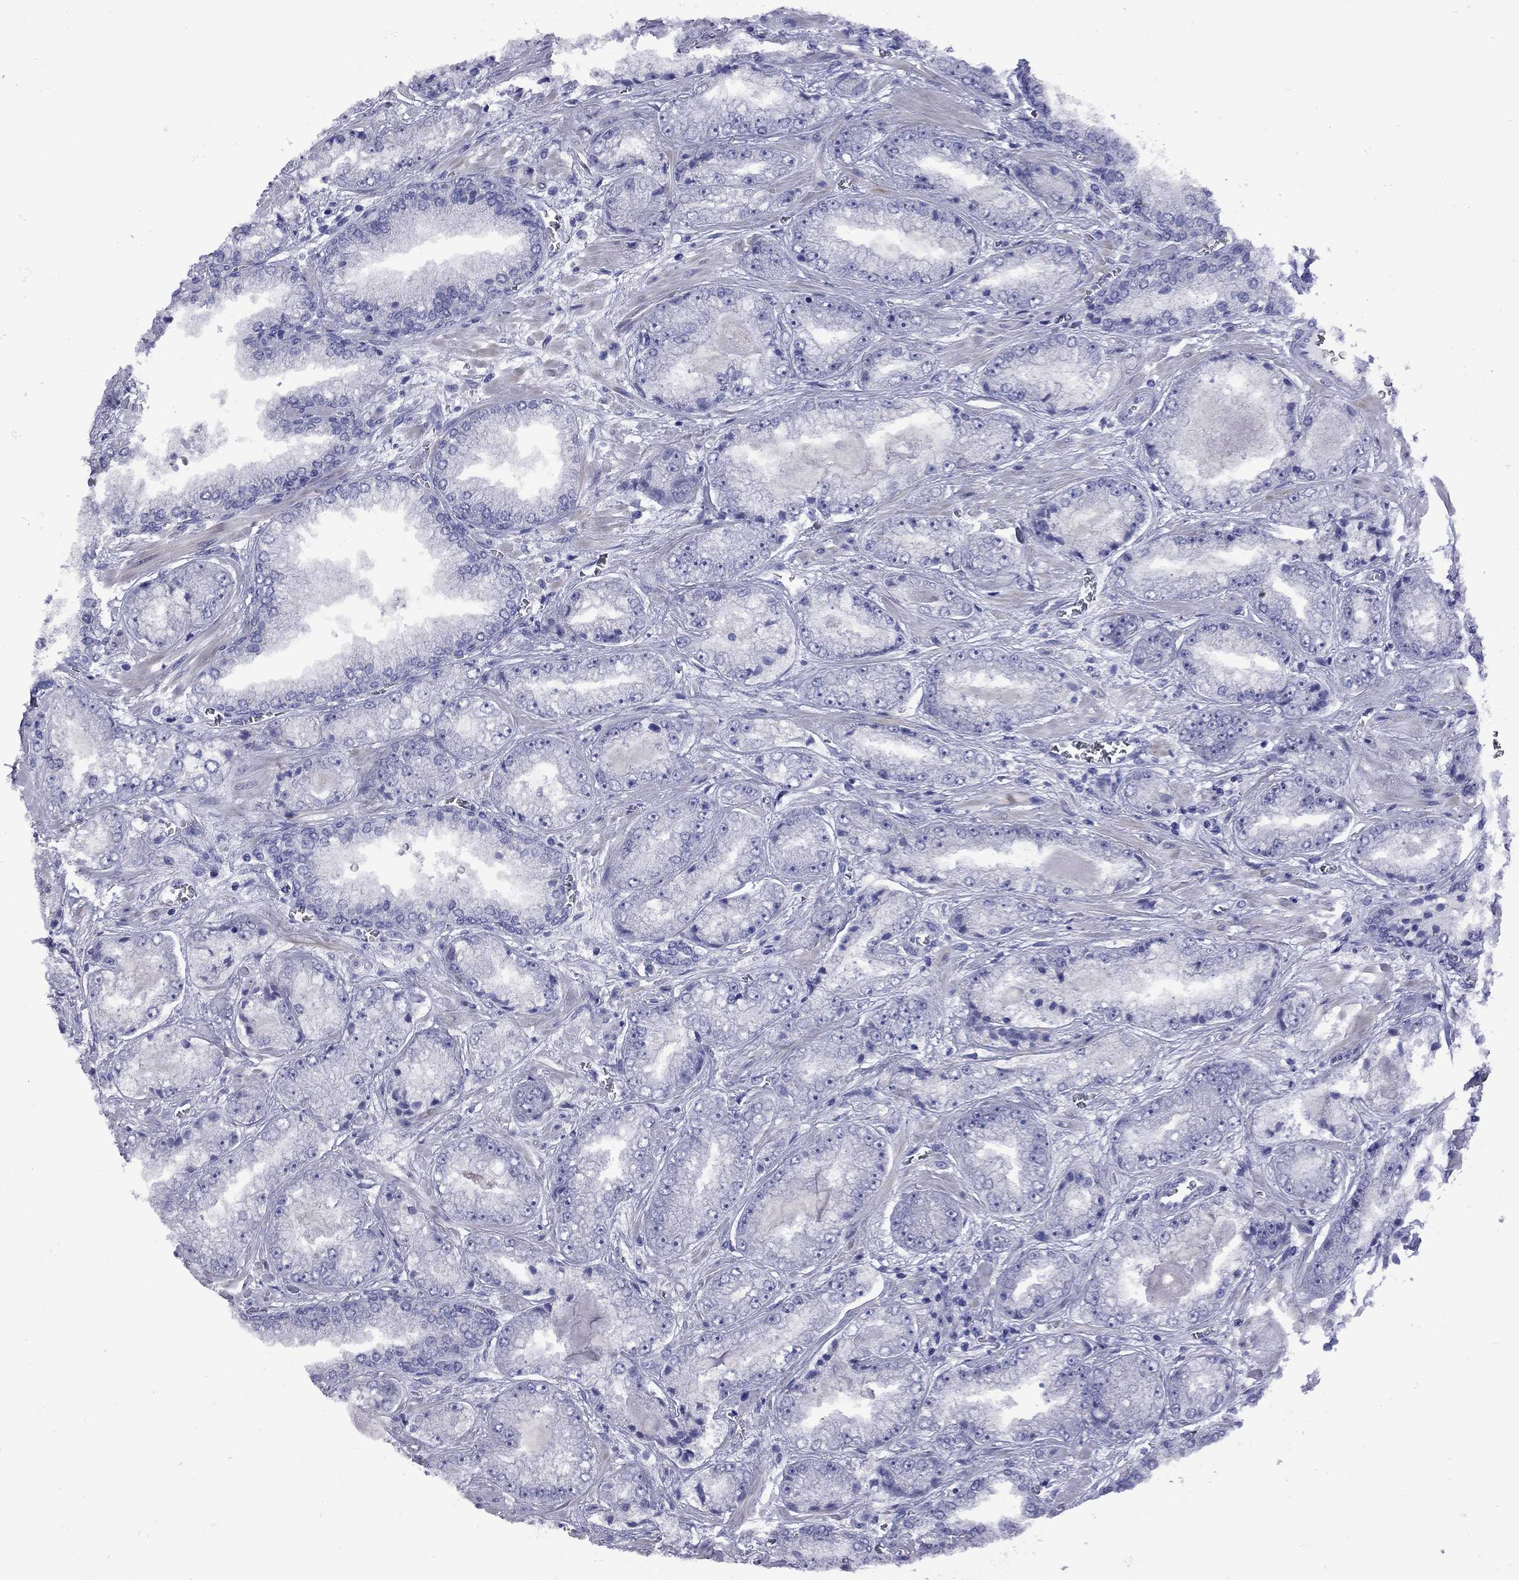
{"staining": {"intensity": "negative", "quantity": "none", "location": "none"}, "tissue": "prostate cancer", "cell_type": "Tumor cells", "image_type": "cancer", "snomed": [{"axis": "morphology", "description": "Adenocarcinoma, Low grade"}, {"axis": "topography", "description": "Prostate"}], "caption": "The IHC micrograph has no significant positivity in tumor cells of prostate low-grade adenocarcinoma tissue.", "gene": "EPPIN", "patient": {"sex": "male", "age": 57}}